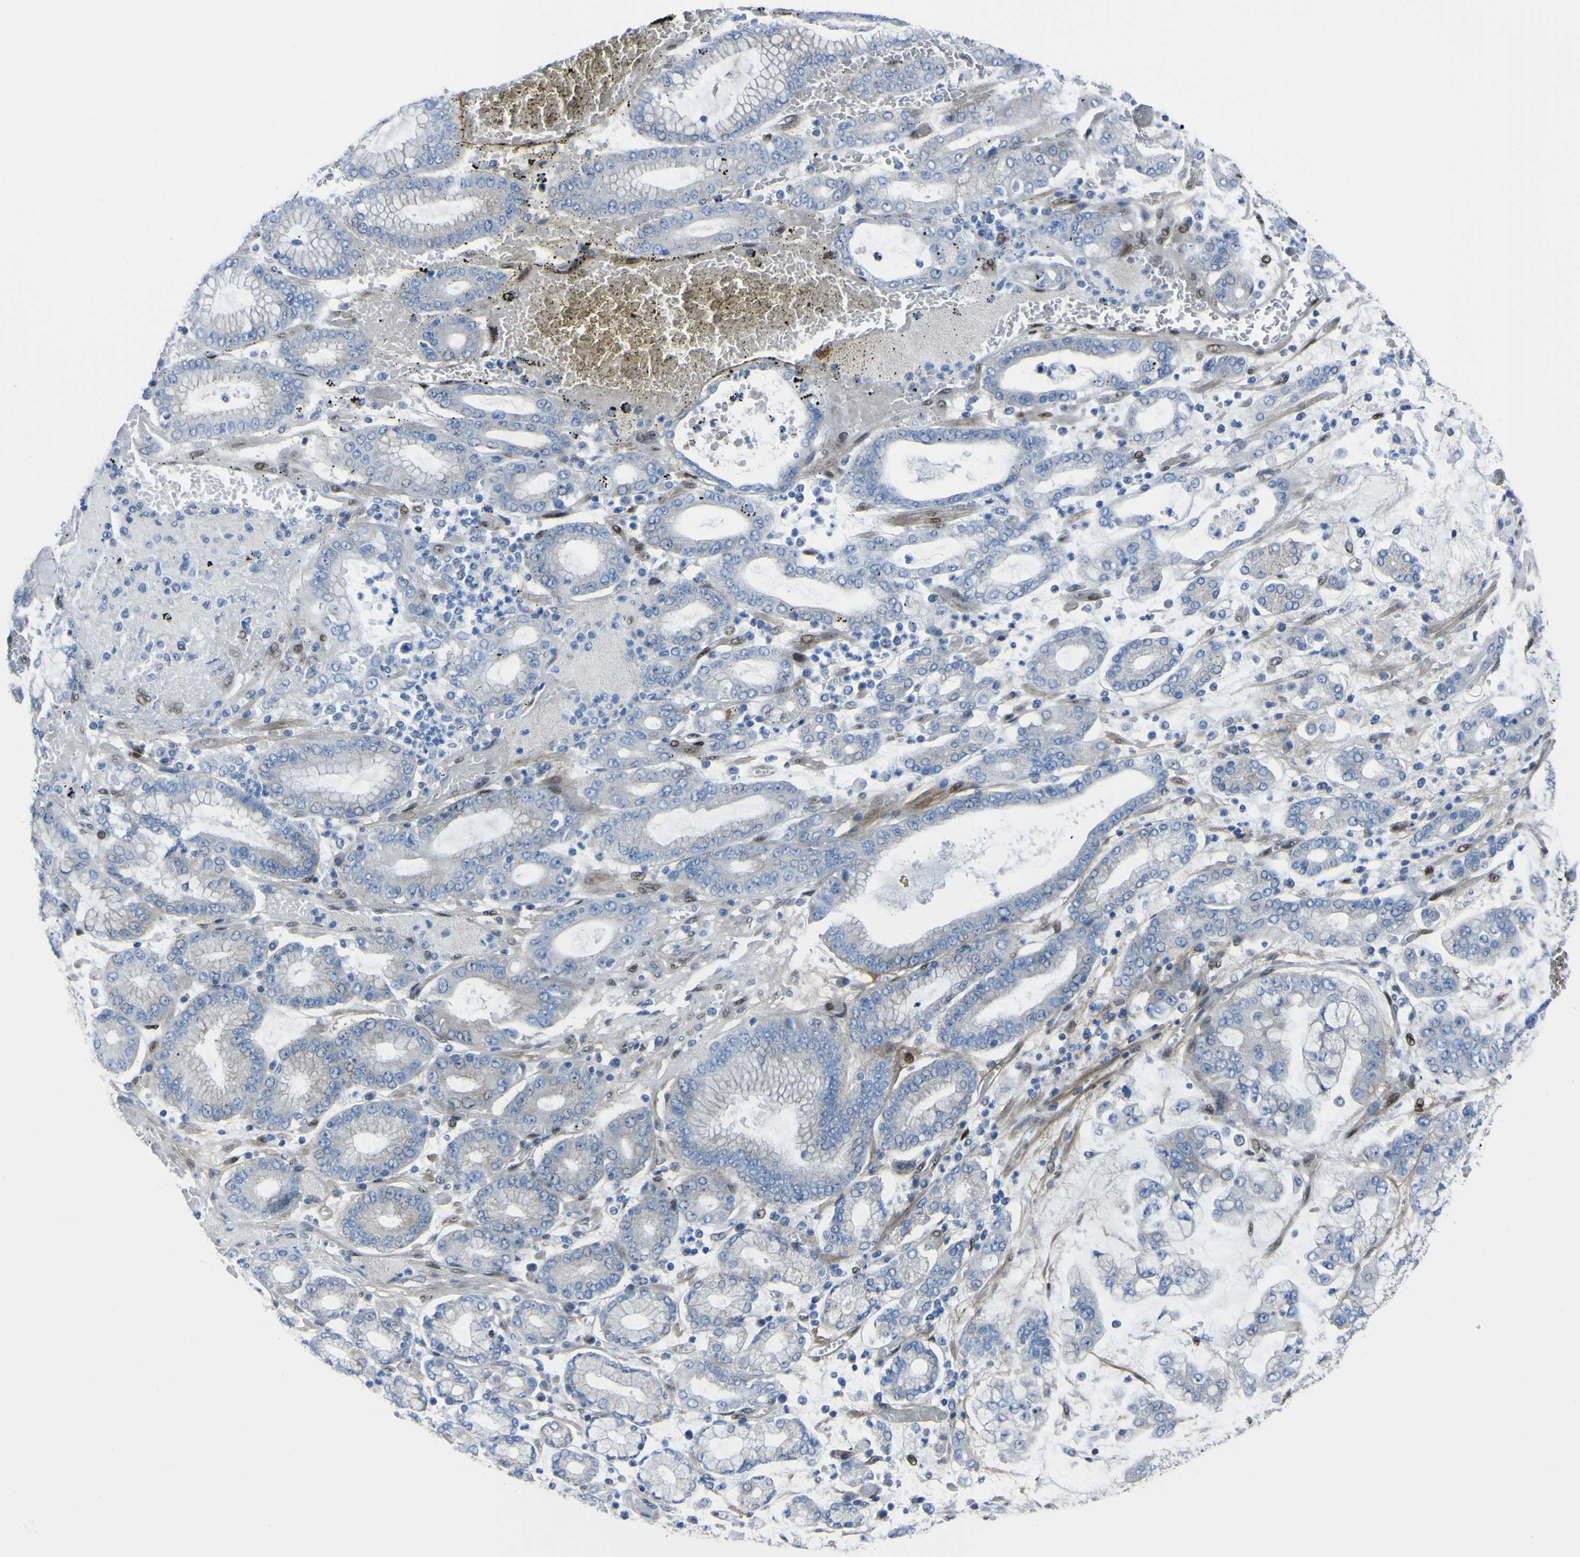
{"staining": {"intensity": "negative", "quantity": "none", "location": "none"}, "tissue": "stomach cancer", "cell_type": "Tumor cells", "image_type": "cancer", "snomed": [{"axis": "morphology", "description": "Adenocarcinoma, NOS"}, {"axis": "topography", "description": "Stomach"}], "caption": "Tumor cells are negative for protein expression in human stomach adenocarcinoma.", "gene": "LRRN1", "patient": {"sex": "male", "age": 76}}